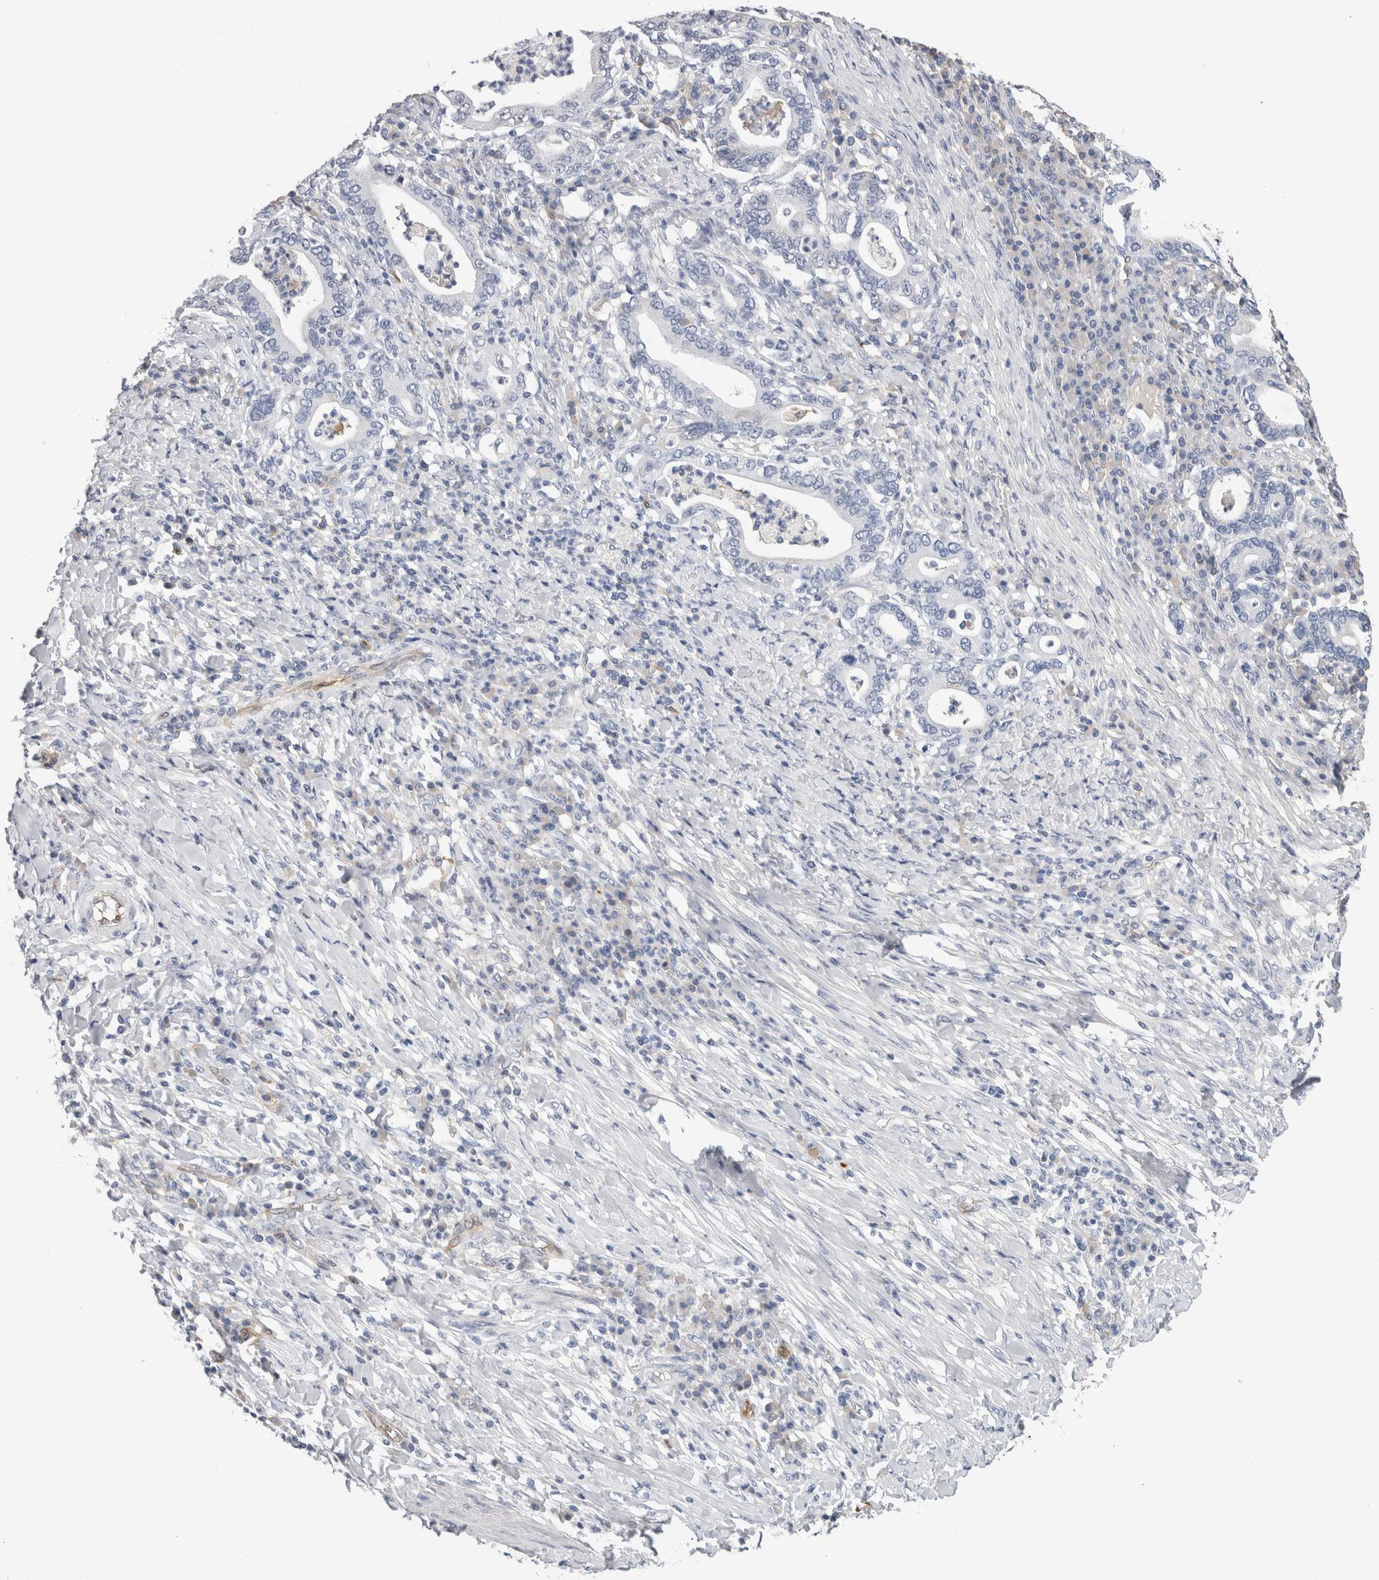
{"staining": {"intensity": "negative", "quantity": "none", "location": "none"}, "tissue": "stomach cancer", "cell_type": "Tumor cells", "image_type": "cancer", "snomed": [{"axis": "morphology", "description": "Normal tissue, NOS"}, {"axis": "morphology", "description": "Adenocarcinoma, NOS"}, {"axis": "topography", "description": "Esophagus"}, {"axis": "topography", "description": "Stomach, upper"}, {"axis": "topography", "description": "Peripheral nerve tissue"}], "caption": "High power microscopy micrograph of an IHC photomicrograph of stomach cancer, revealing no significant expression in tumor cells.", "gene": "FABP4", "patient": {"sex": "male", "age": 62}}